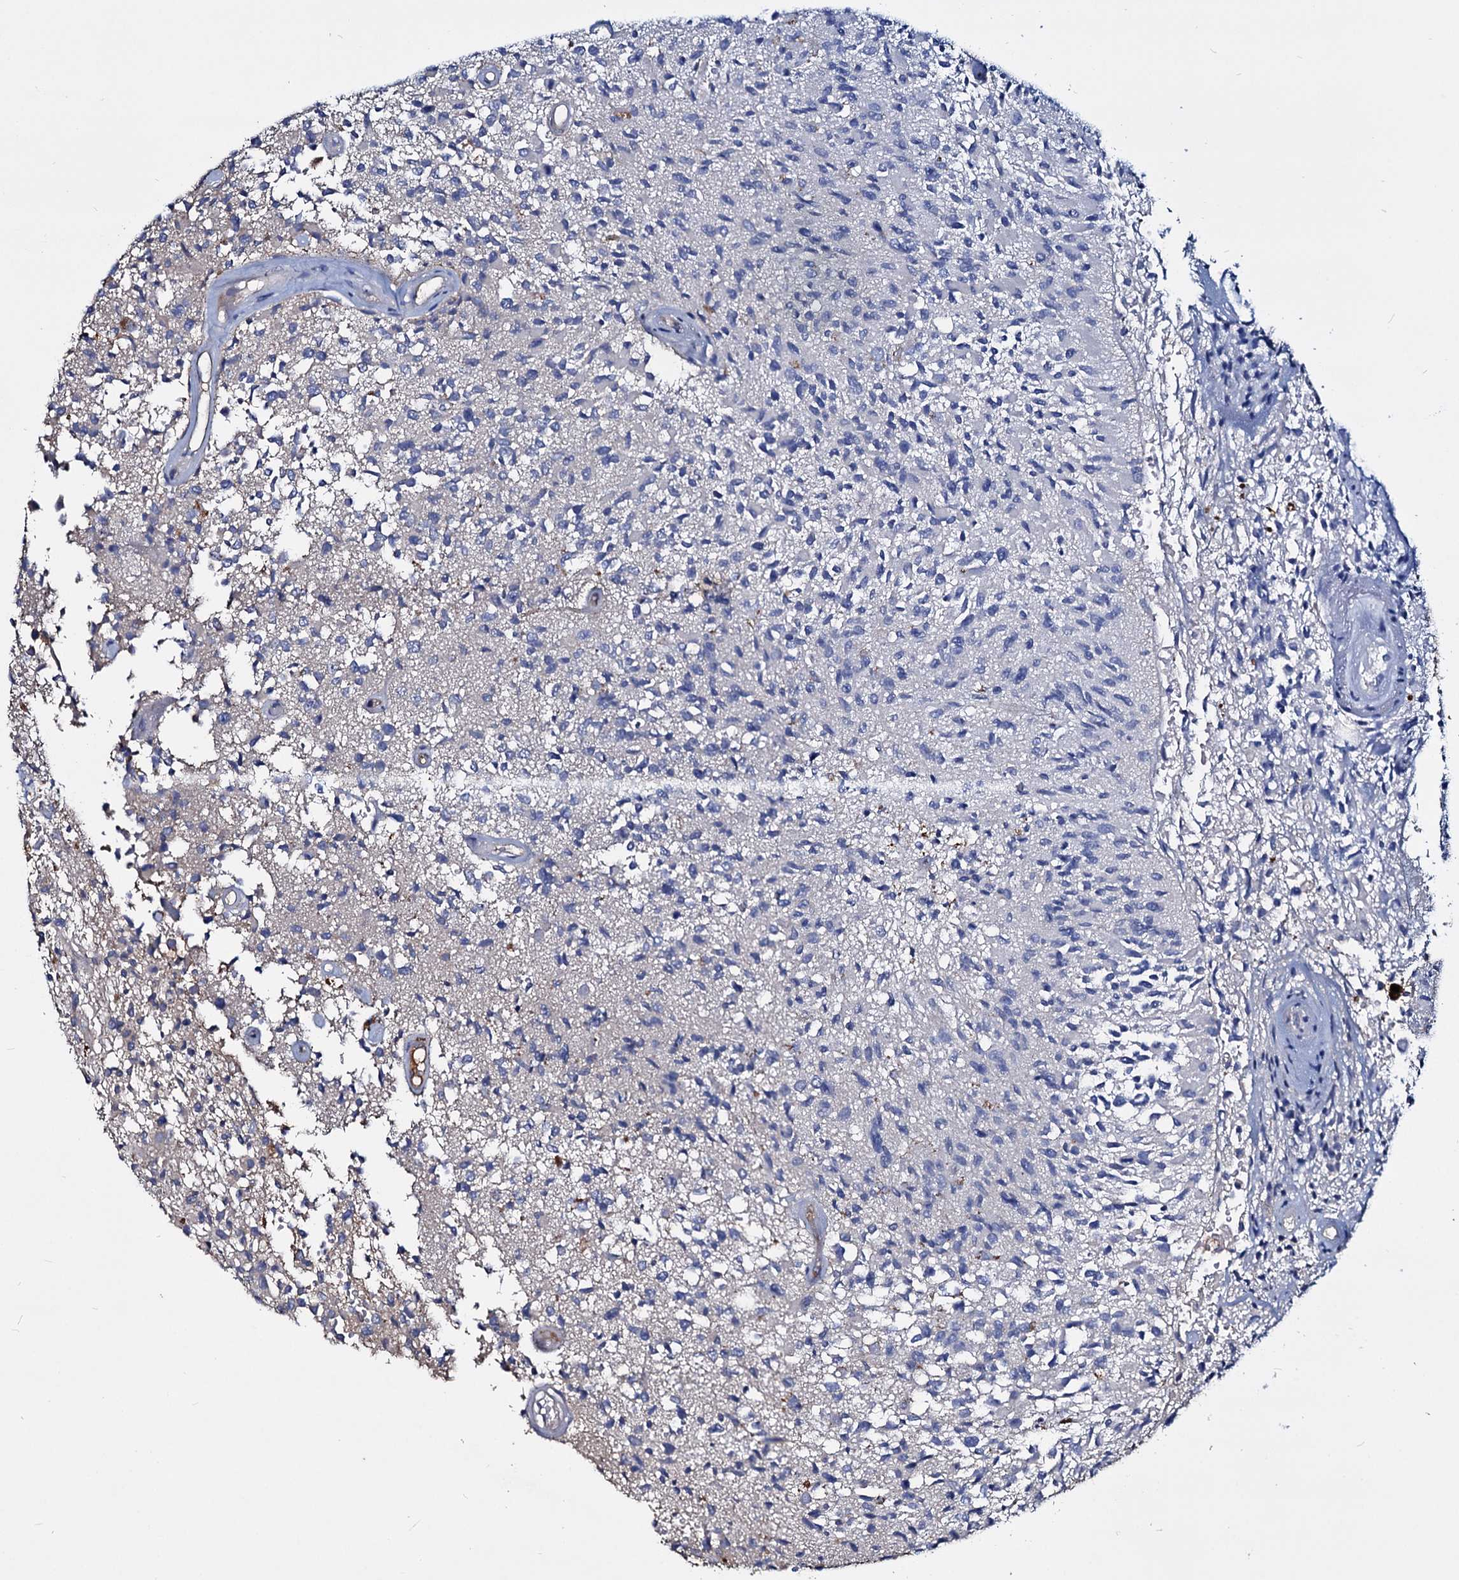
{"staining": {"intensity": "negative", "quantity": "none", "location": "none"}, "tissue": "glioma", "cell_type": "Tumor cells", "image_type": "cancer", "snomed": [{"axis": "morphology", "description": "Glioma, malignant, High grade"}, {"axis": "morphology", "description": "Glioblastoma, NOS"}, {"axis": "topography", "description": "Brain"}], "caption": "The image displays no significant positivity in tumor cells of glioma.", "gene": "ACY3", "patient": {"sex": "male", "age": 60}}